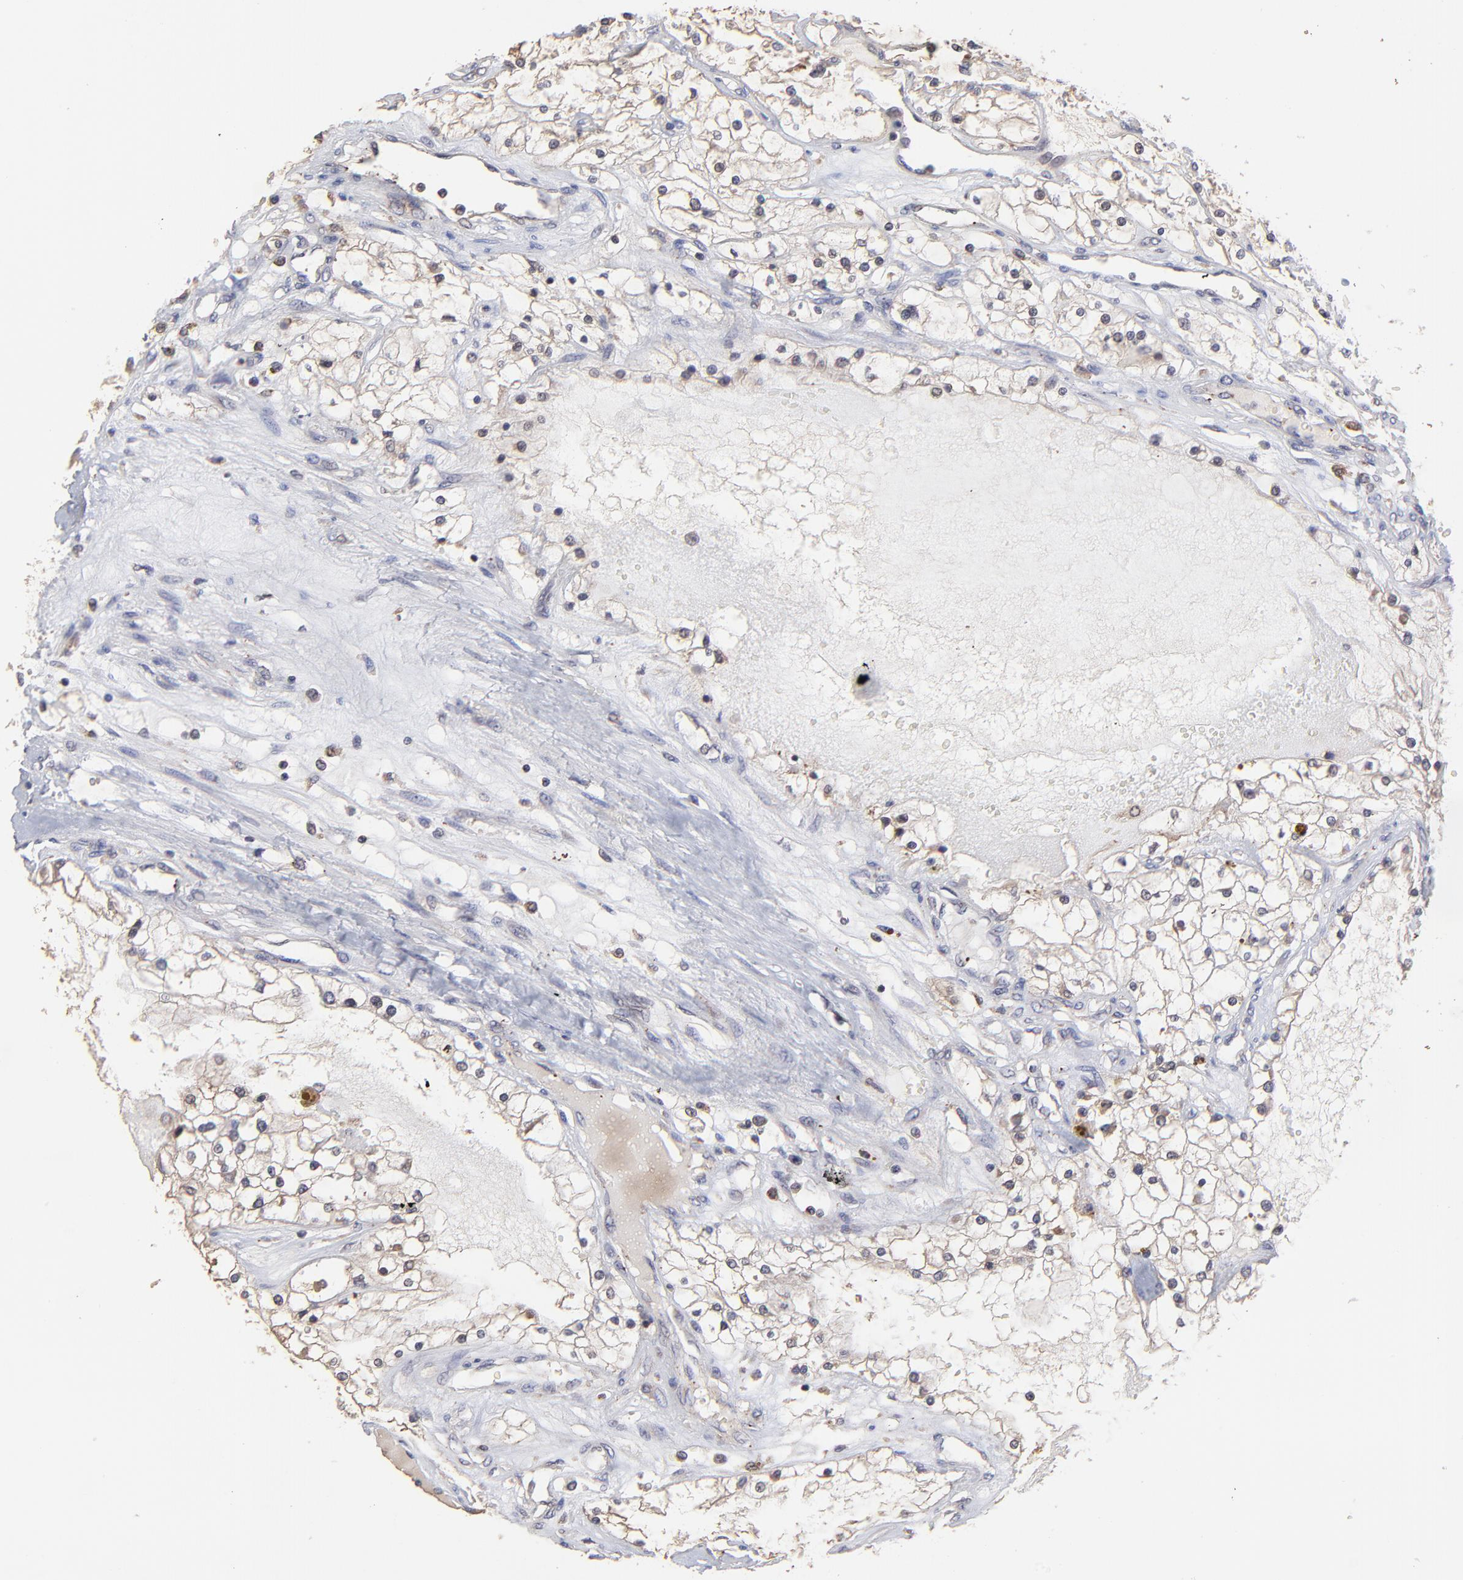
{"staining": {"intensity": "weak", "quantity": "25%-75%", "location": "cytoplasmic/membranous"}, "tissue": "renal cancer", "cell_type": "Tumor cells", "image_type": "cancer", "snomed": [{"axis": "morphology", "description": "Adenocarcinoma, NOS"}, {"axis": "topography", "description": "Kidney"}], "caption": "The photomicrograph demonstrates staining of adenocarcinoma (renal), revealing weak cytoplasmic/membranous protein expression (brown color) within tumor cells.", "gene": "UBE2L6", "patient": {"sex": "male", "age": 61}}